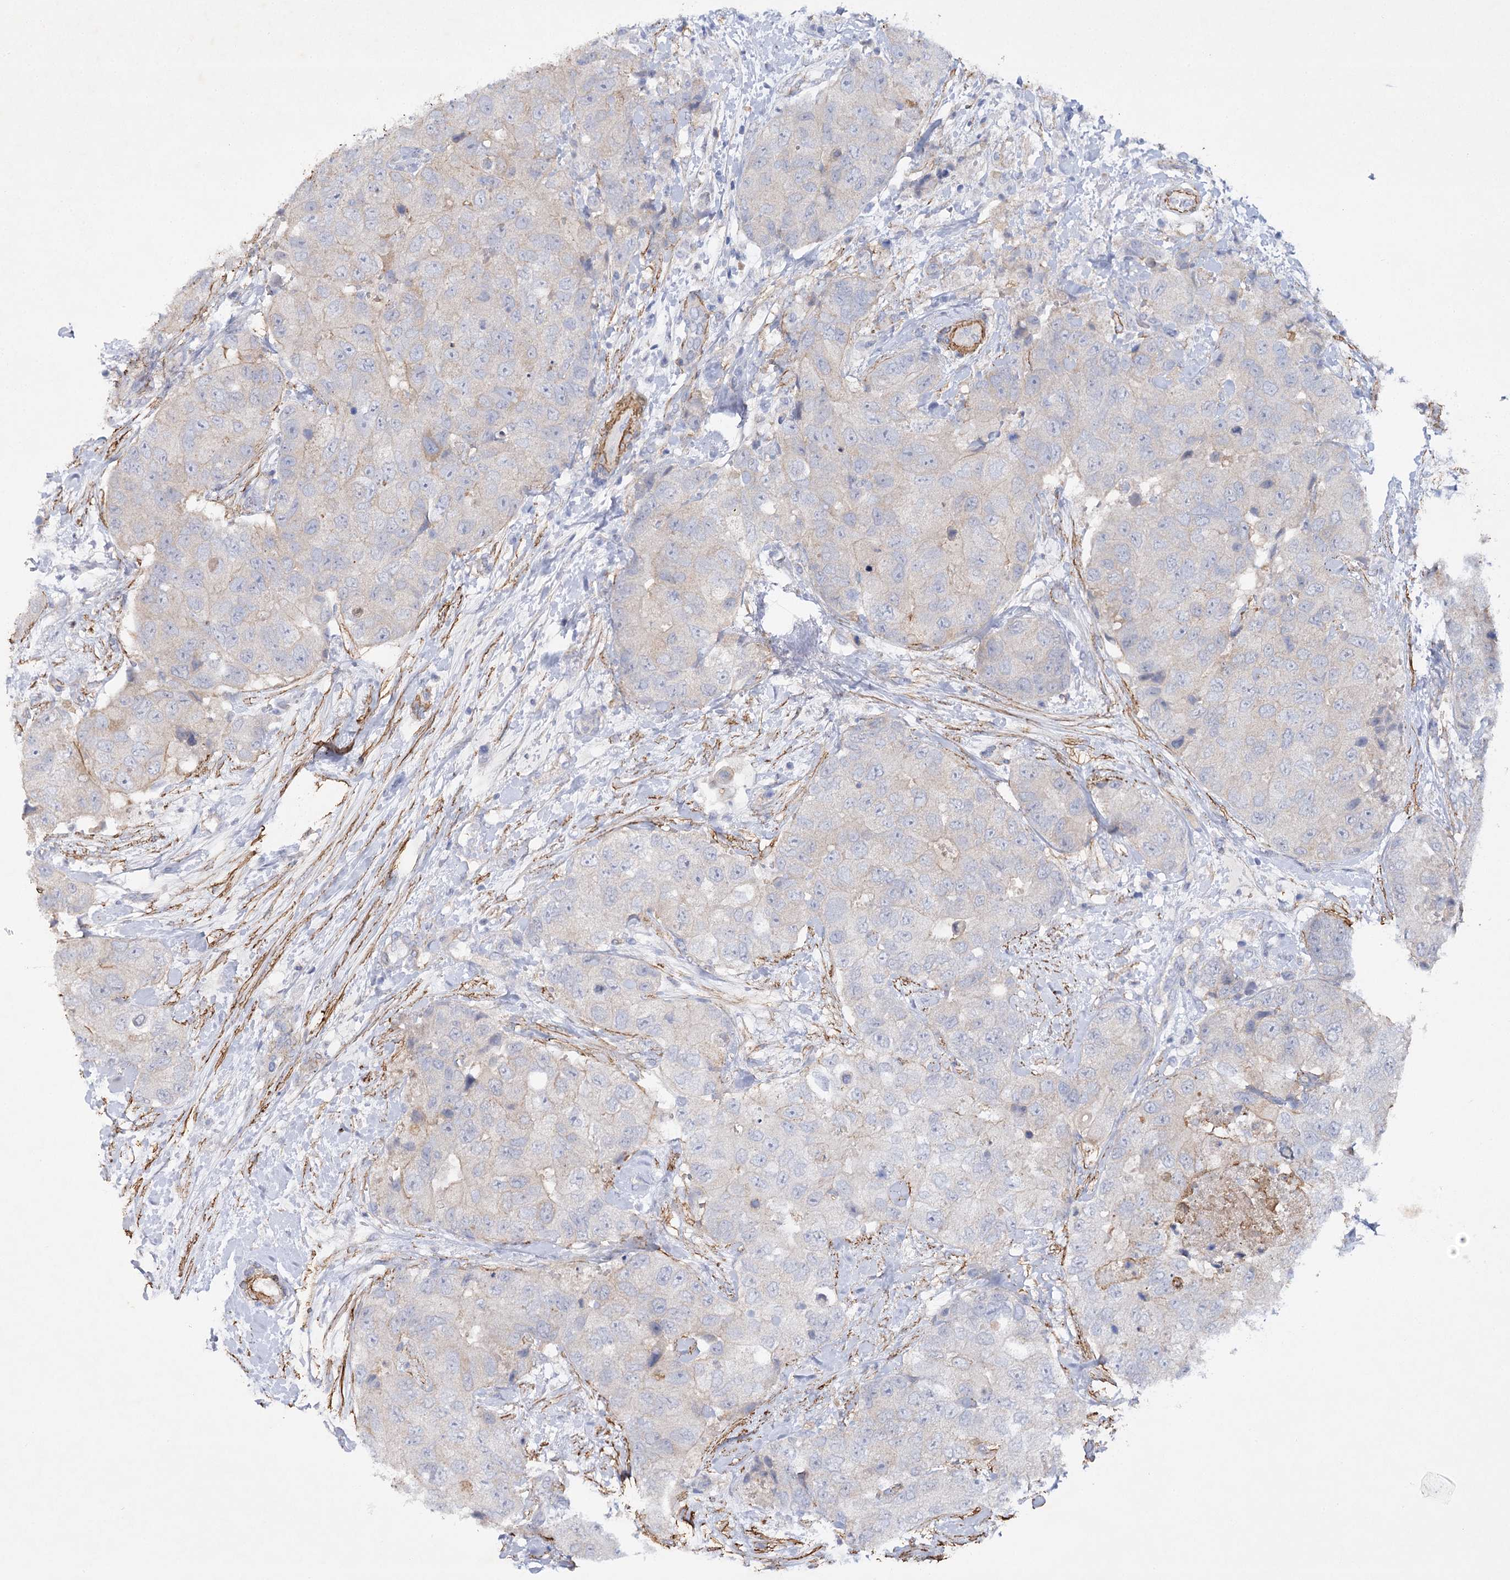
{"staining": {"intensity": "negative", "quantity": "none", "location": "none"}, "tissue": "breast cancer", "cell_type": "Tumor cells", "image_type": "cancer", "snomed": [{"axis": "morphology", "description": "Duct carcinoma"}, {"axis": "topography", "description": "Breast"}], "caption": "The micrograph displays no significant positivity in tumor cells of breast cancer (infiltrating ductal carcinoma).", "gene": "RTN2", "patient": {"sex": "female", "age": 62}}